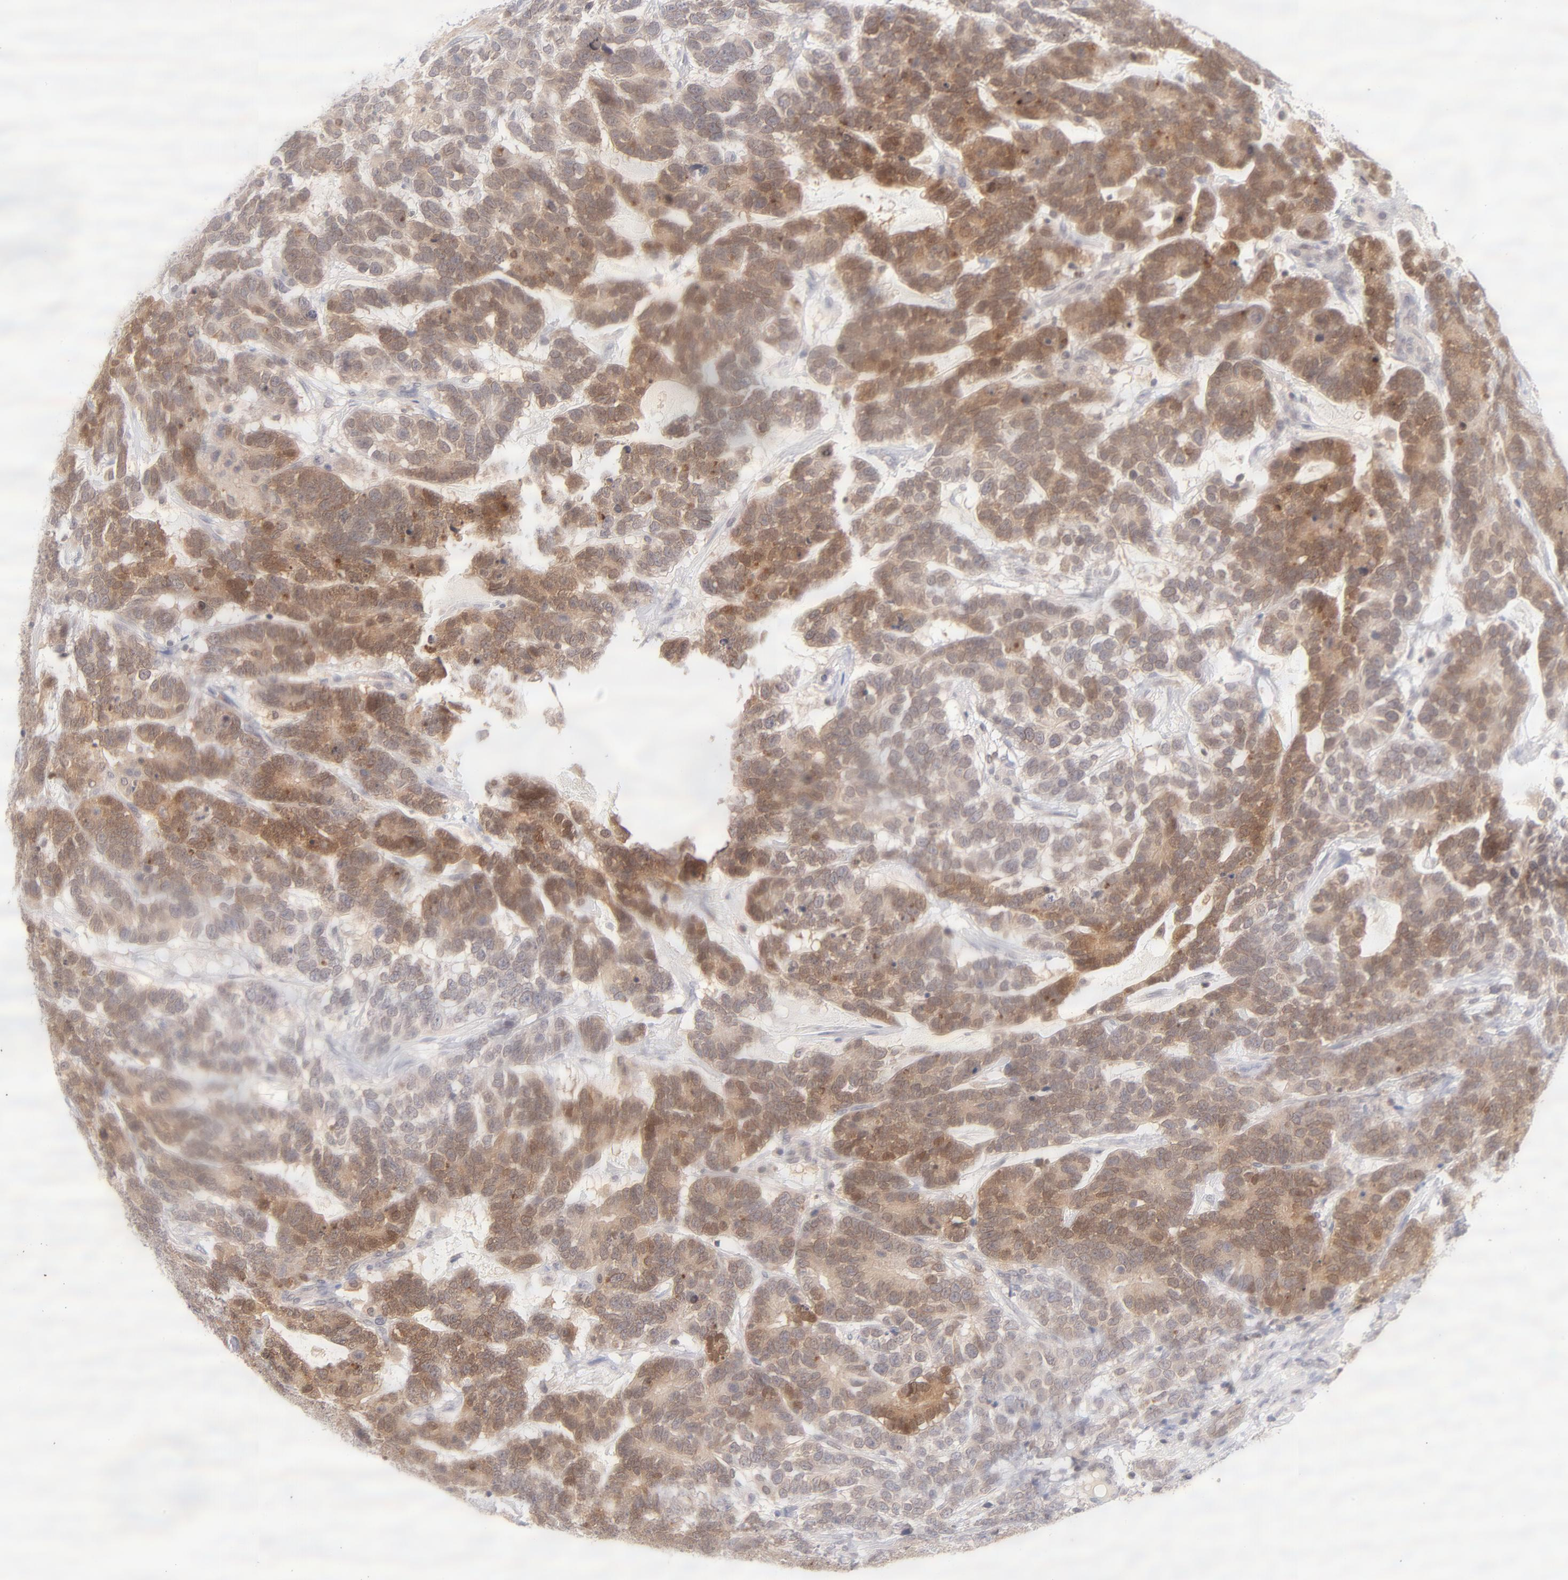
{"staining": {"intensity": "moderate", "quantity": ">75%", "location": "cytoplasmic/membranous,nuclear"}, "tissue": "testis cancer", "cell_type": "Tumor cells", "image_type": "cancer", "snomed": [{"axis": "morphology", "description": "Carcinoma, Embryonal, NOS"}, {"axis": "topography", "description": "Testis"}], "caption": "Protein staining exhibits moderate cytoplasmic/membranous and nuclear staining in approximately >75% of tumor cells in testis cancer.", "gene": "CASP6", "patient": {"sex": "male", "age": 26}}